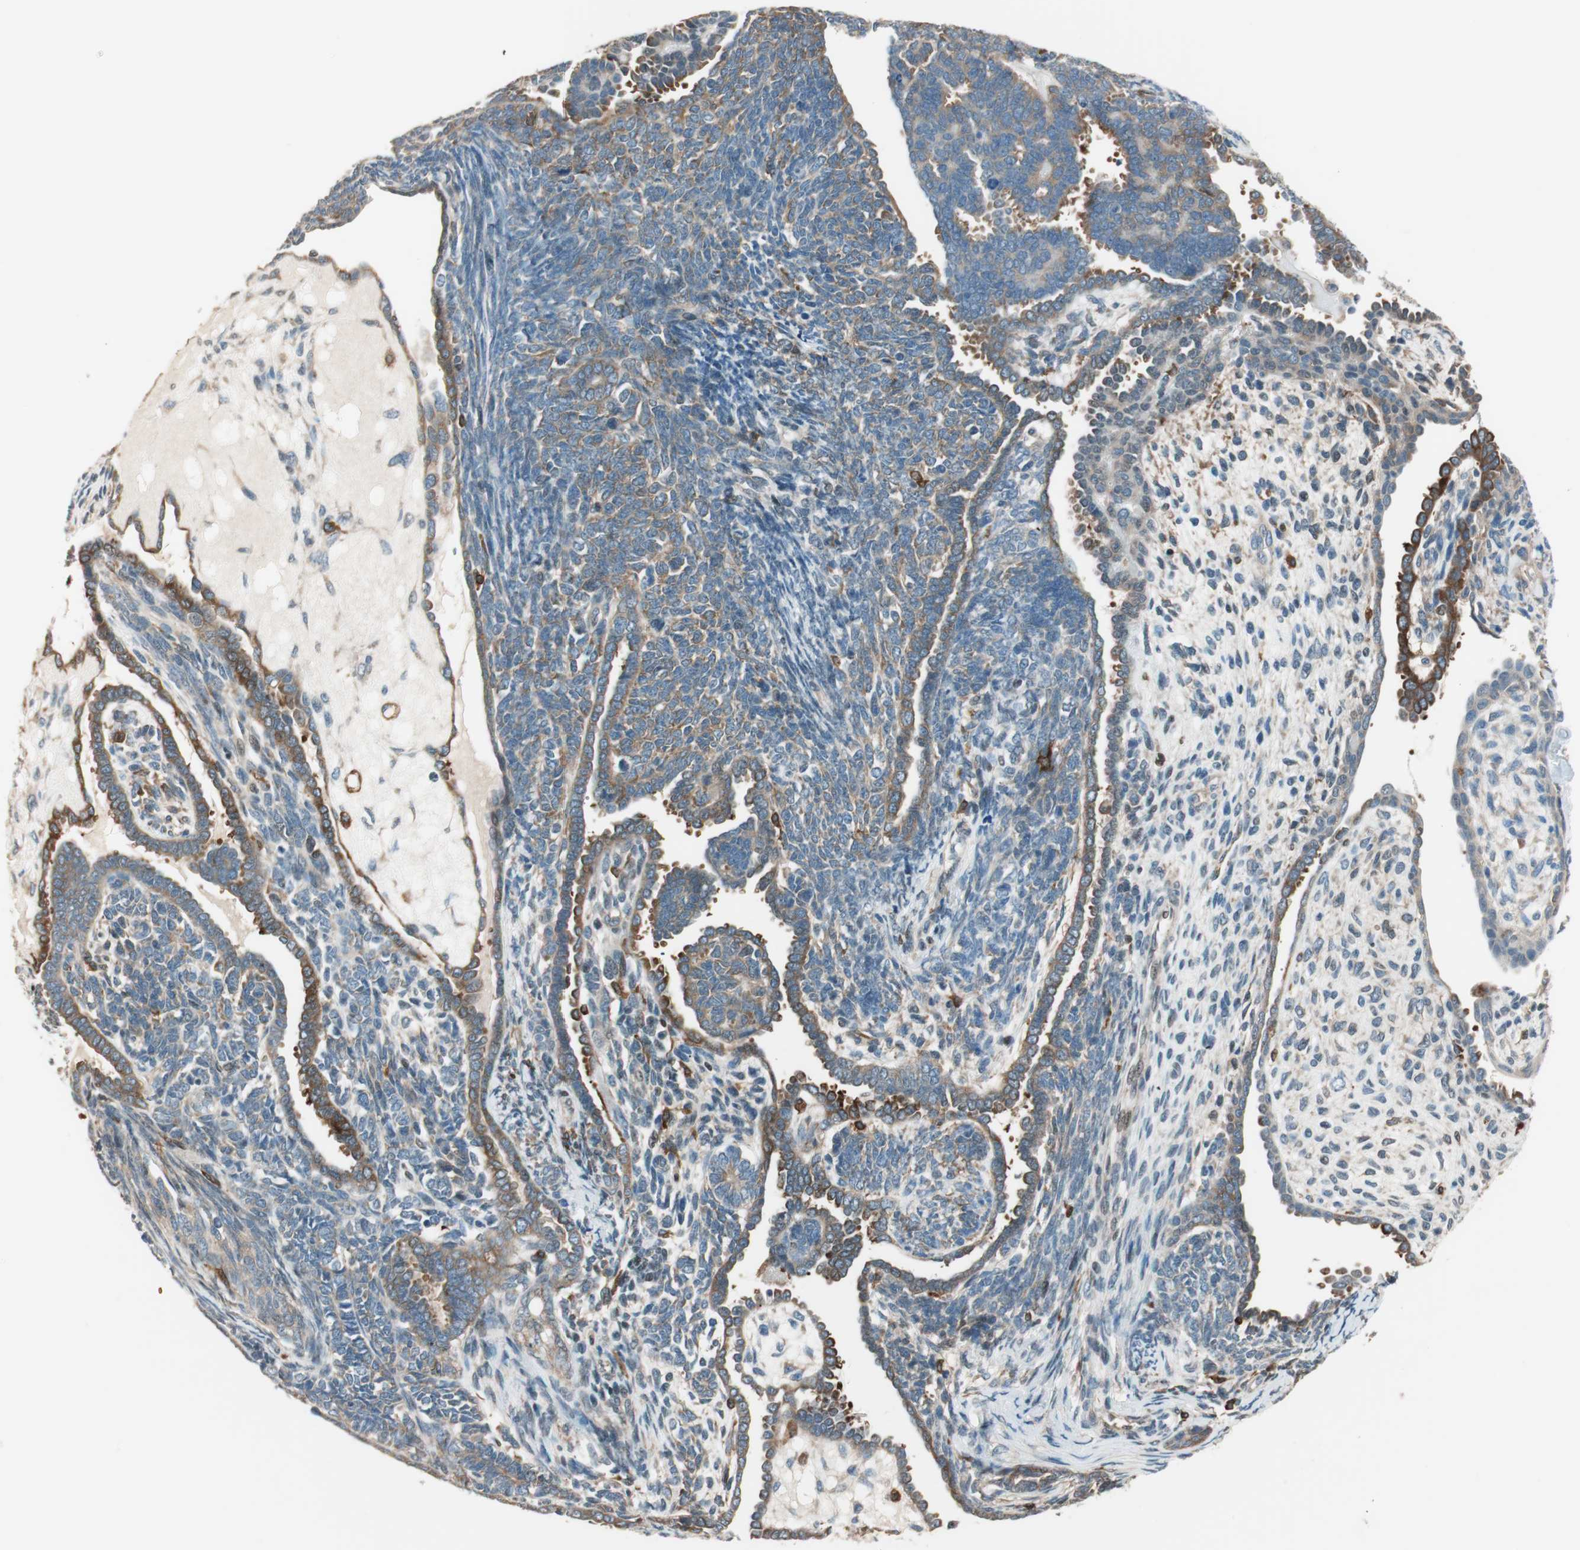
{"staining": {"intensity": "strong", "quantity": "25%-75%", "location": "cytoplasmic/membranous"}, "tissue": "endometrial cancer", "cell_type": "Tumor cells", "image_type": "cancer", "snomed": [{"axis": "morphology", "description": "Neoplasm, malignant, NOS"}, {"axis": "topography", "description": "Endometrium"}], "caption": "Strong cytoplasmic/membranous expression for a protein is present in approximately 25%-75% of tumor cells of neoplasm (malignant) (endometrial) using IHC.", "gene": "BIN1", "patient": {"sex": "female", "age": 74}}